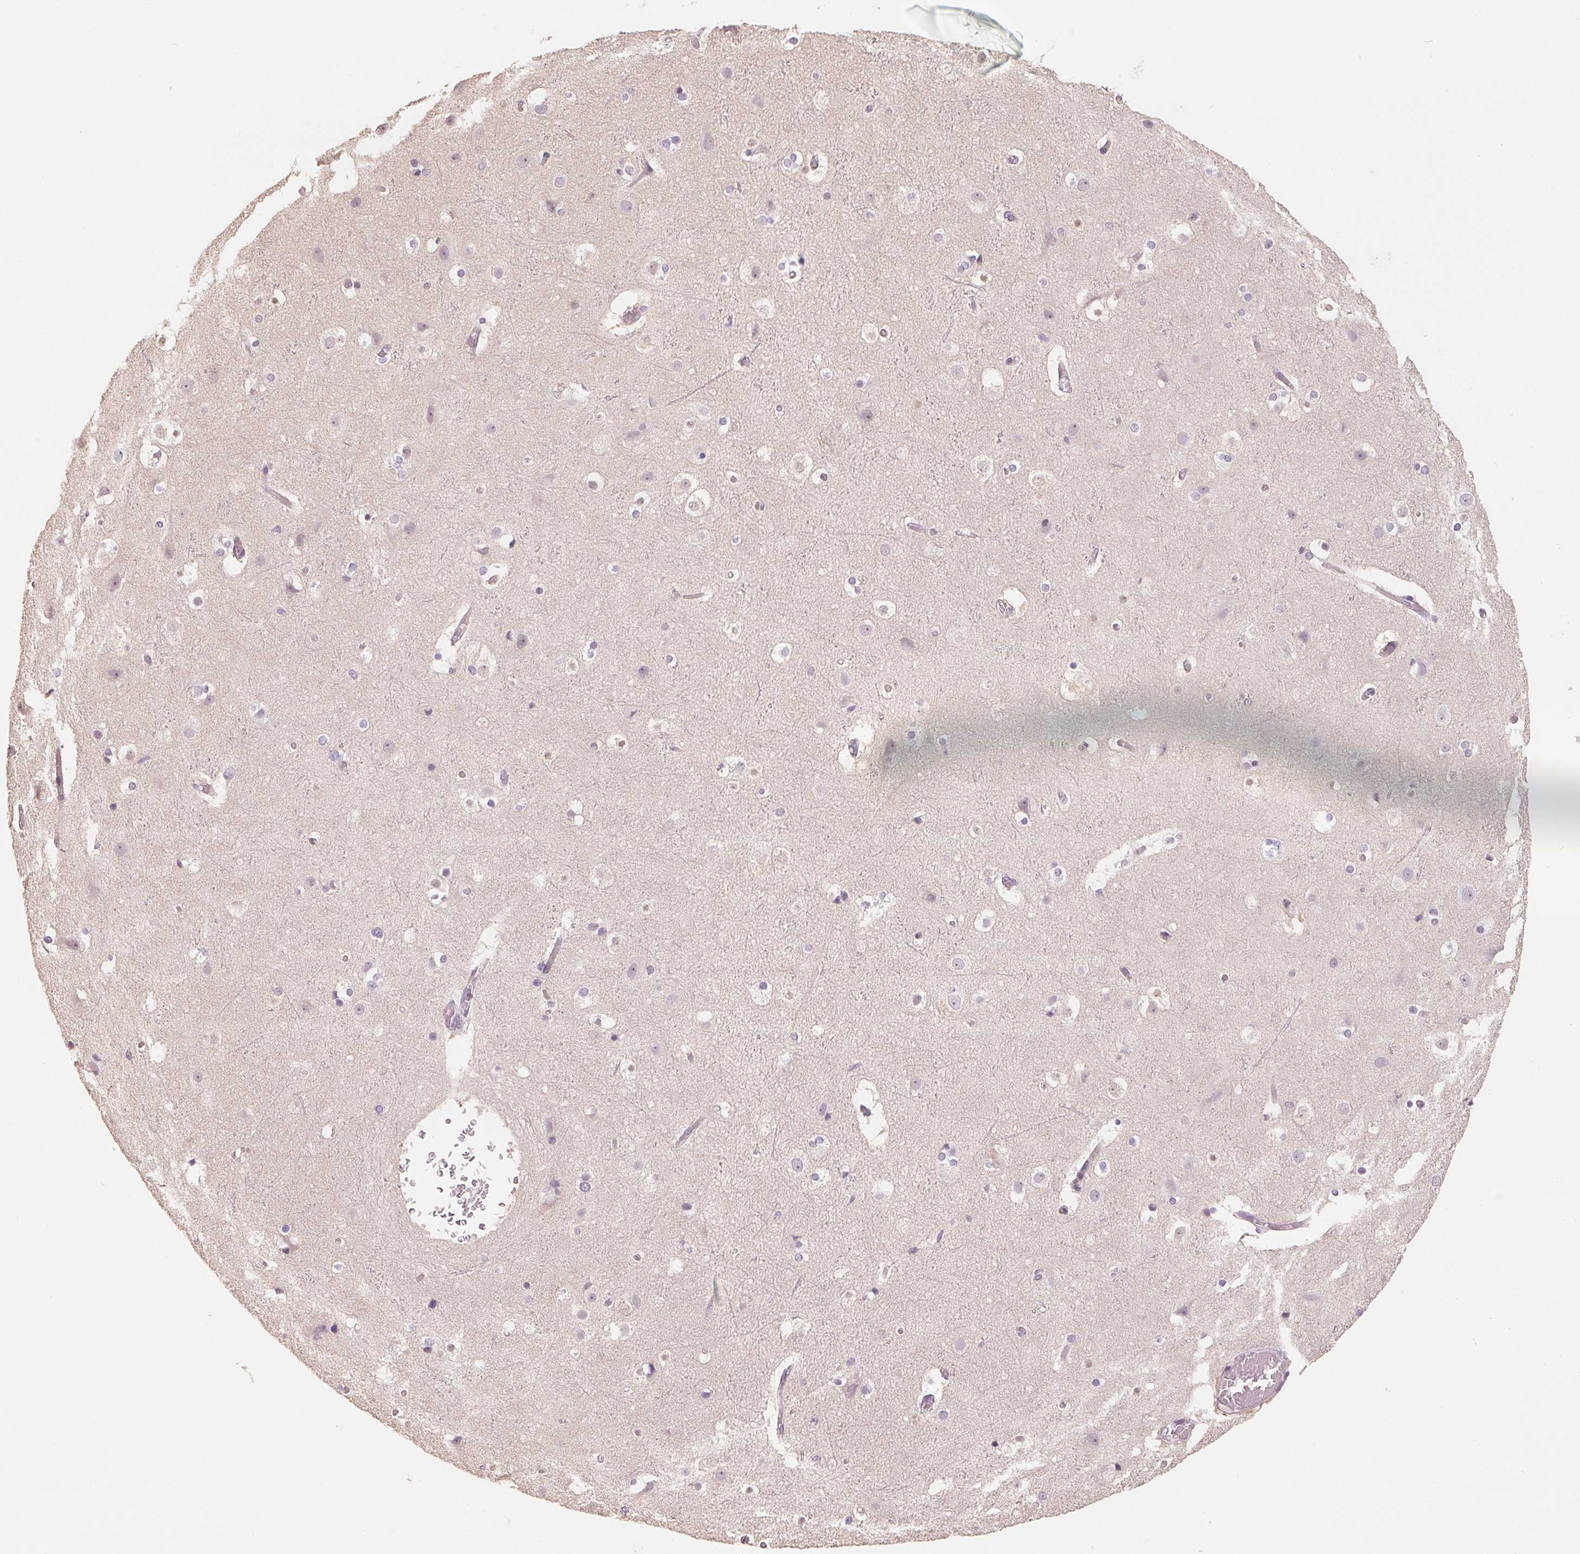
{"staining": {"intensity": "negative", "quantity": "none", "location": "none"}, "tissue": "cerebral cortex", "cell_type": "Endothelial cells", "image_type": "normal", "snomed": [{"axis": "morphology", "description": "Normal tissue, NOS"}, {"axis": "topography", "description": "Cerebral cortex"}], "caption": "A high-resolution photomicrograph shows IHC staining of unremarkable cerebral cortex, which demonstrates no significant expression in endothelial cells.", "gene": "VTCN1", "patient": {"sex": "female", "age": 52}}